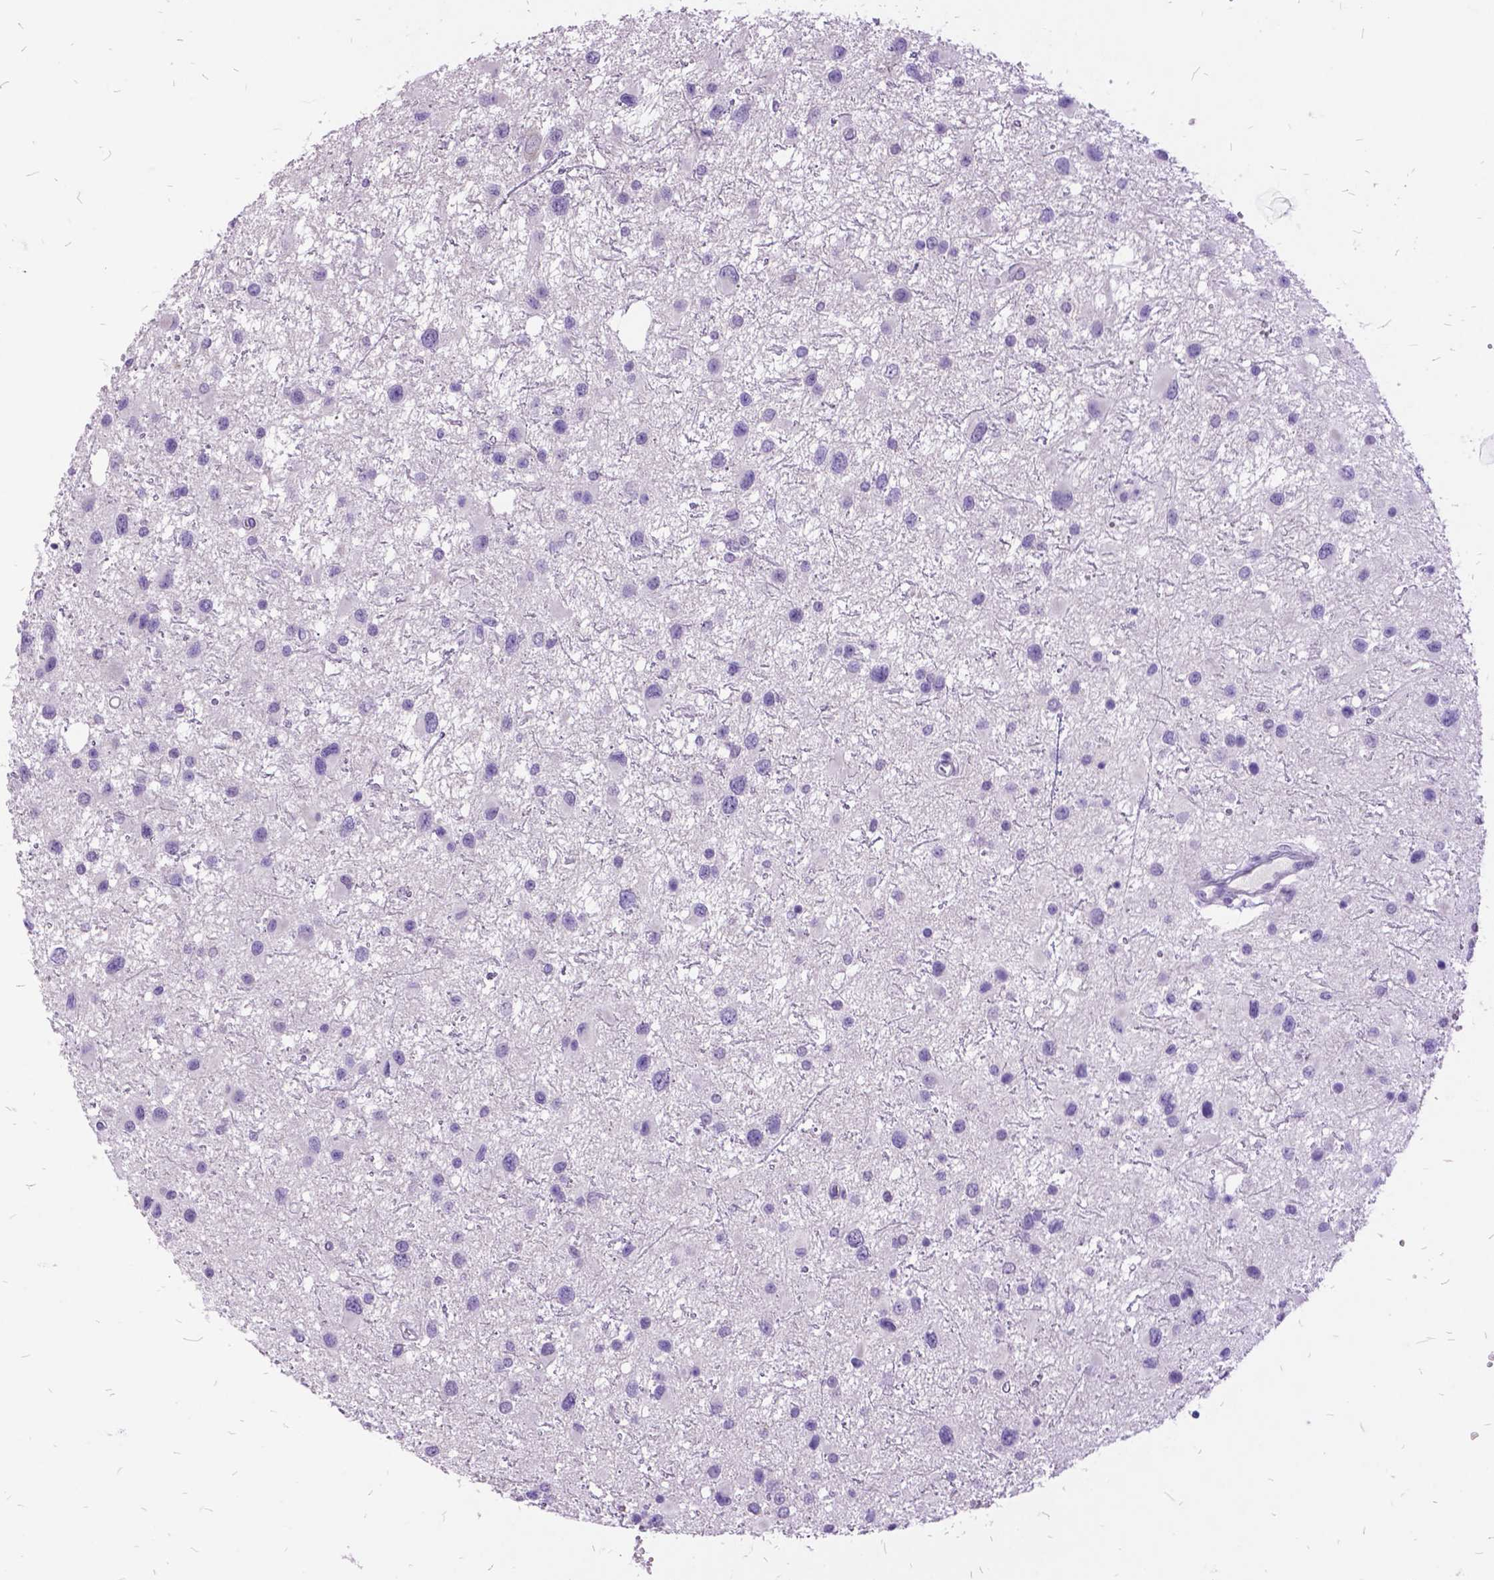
{"staining": {"intensity": "negative", "quantity": "none", "location": "none"}, "tissue": "glioma", "cell_type": "Tumor cells", "image_type": "cancer", "snomed": [{"axis": "morphology", "description": "Glioma, malignant, Low grade"}, {"axis": "topography", "description": "Brain"}], "caption": "This is a histopathology image of immunohistochemistry staining of glioma, which shows no staining in tumor cells. The staining was performed using DAB (3,3'-diaminobenzidine) to visualize the protein expression in brown, while the nuclei were stained in blue with hematoxylin (Magnification: 20x).", "gene": "ITGB6", "patient": {"sex": "female", "age": 32}}